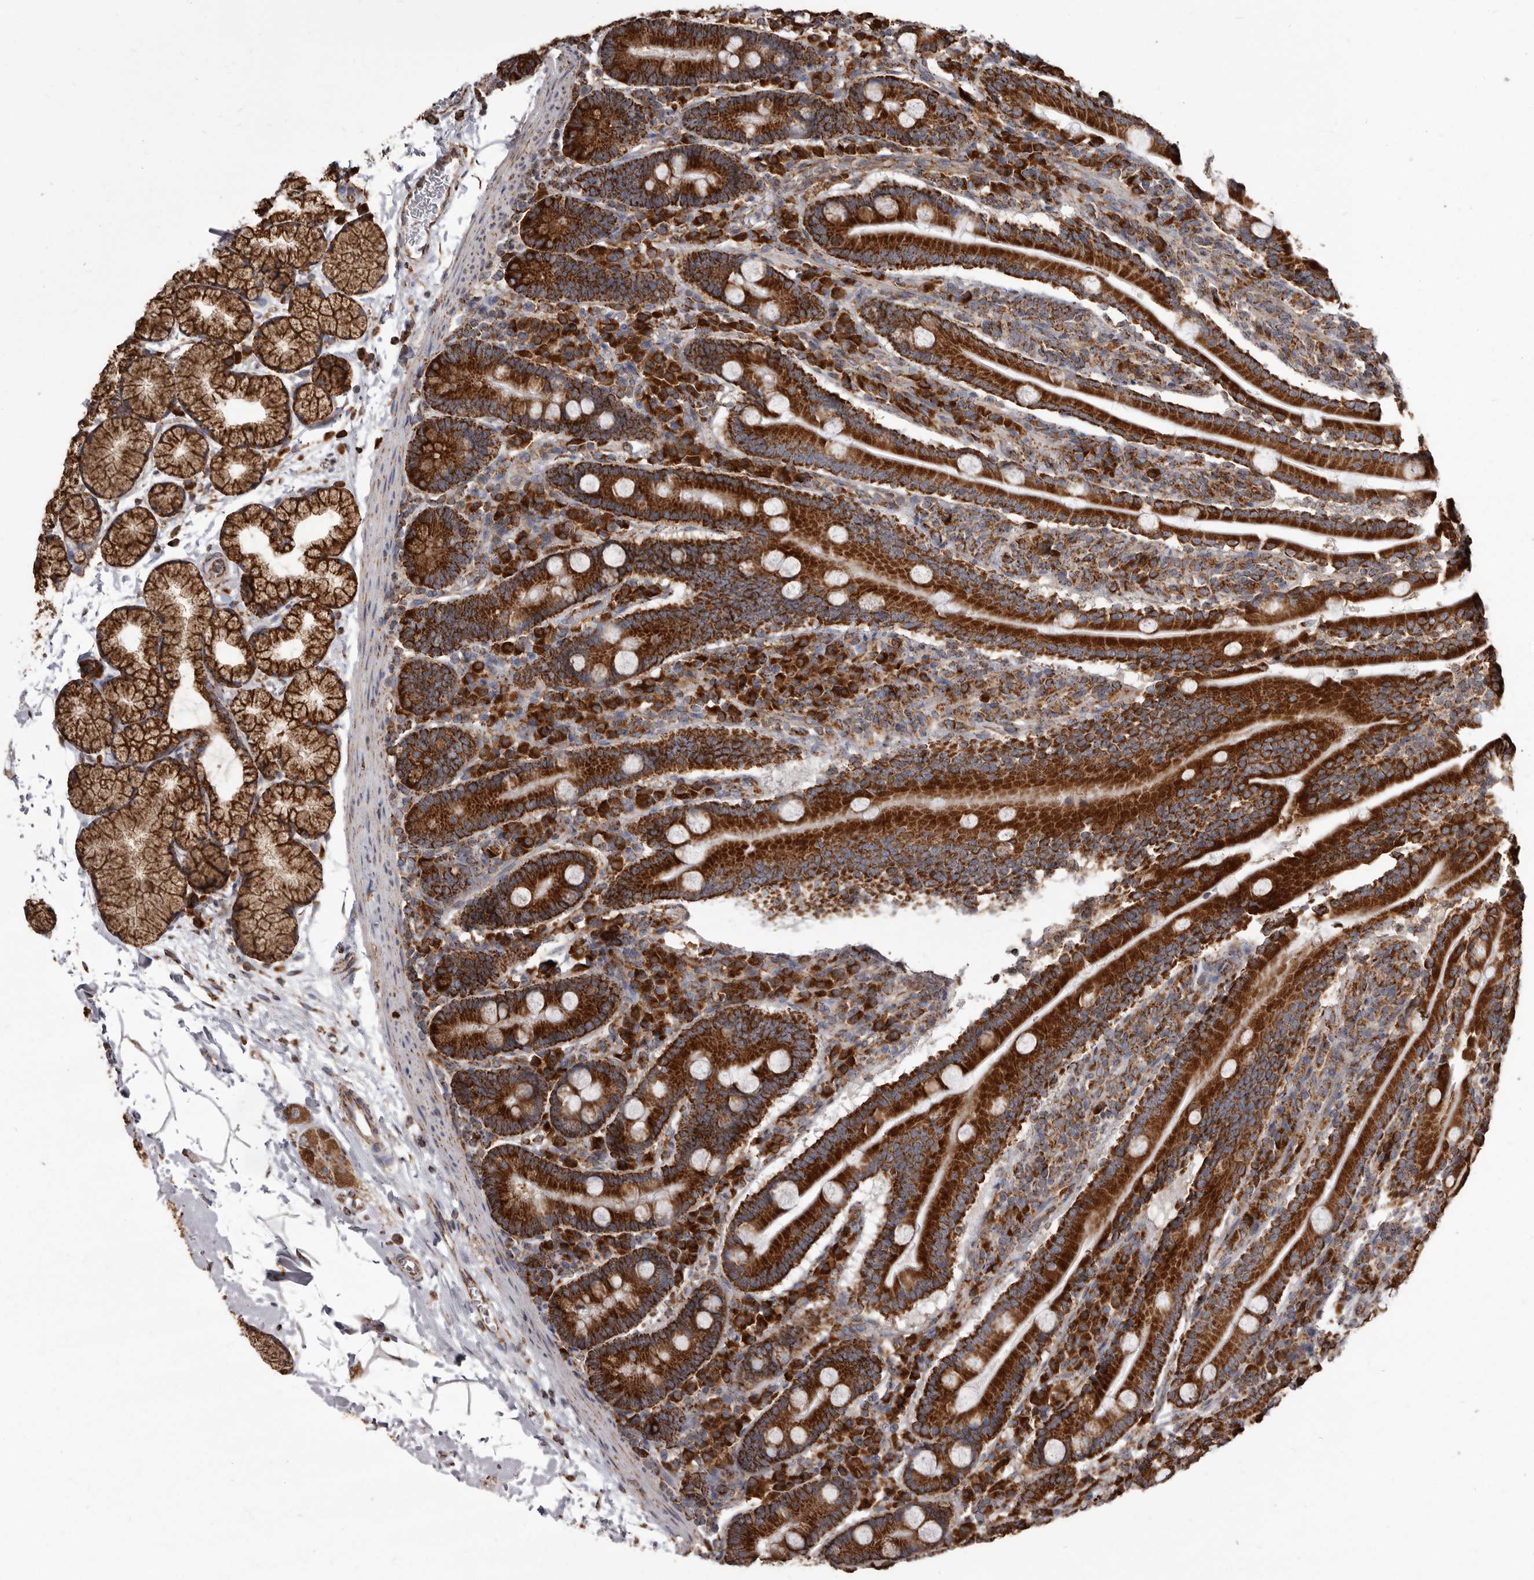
{"staining": {"intensity": "strong", "quantity": ">75%", "location": "cytoplasmic/membranous"}, "tissue": "duodenum", "cell_type": "Glandular cells", "image_type": "normal", "snomed": [{"axis": "morphology", "description": "Normal tissue, NOS"}, {"axis": "topography", "description": "Duodenum"}], "caption": "The micrograph demonstrates immunohistochemical staining of benign duodenum. There is strong cytoplasmic/membranous staining is identified in about >75% of glandular cells.", "gene": "CDK5RAP3", "patient": {"sex": "male", "age": 35}}